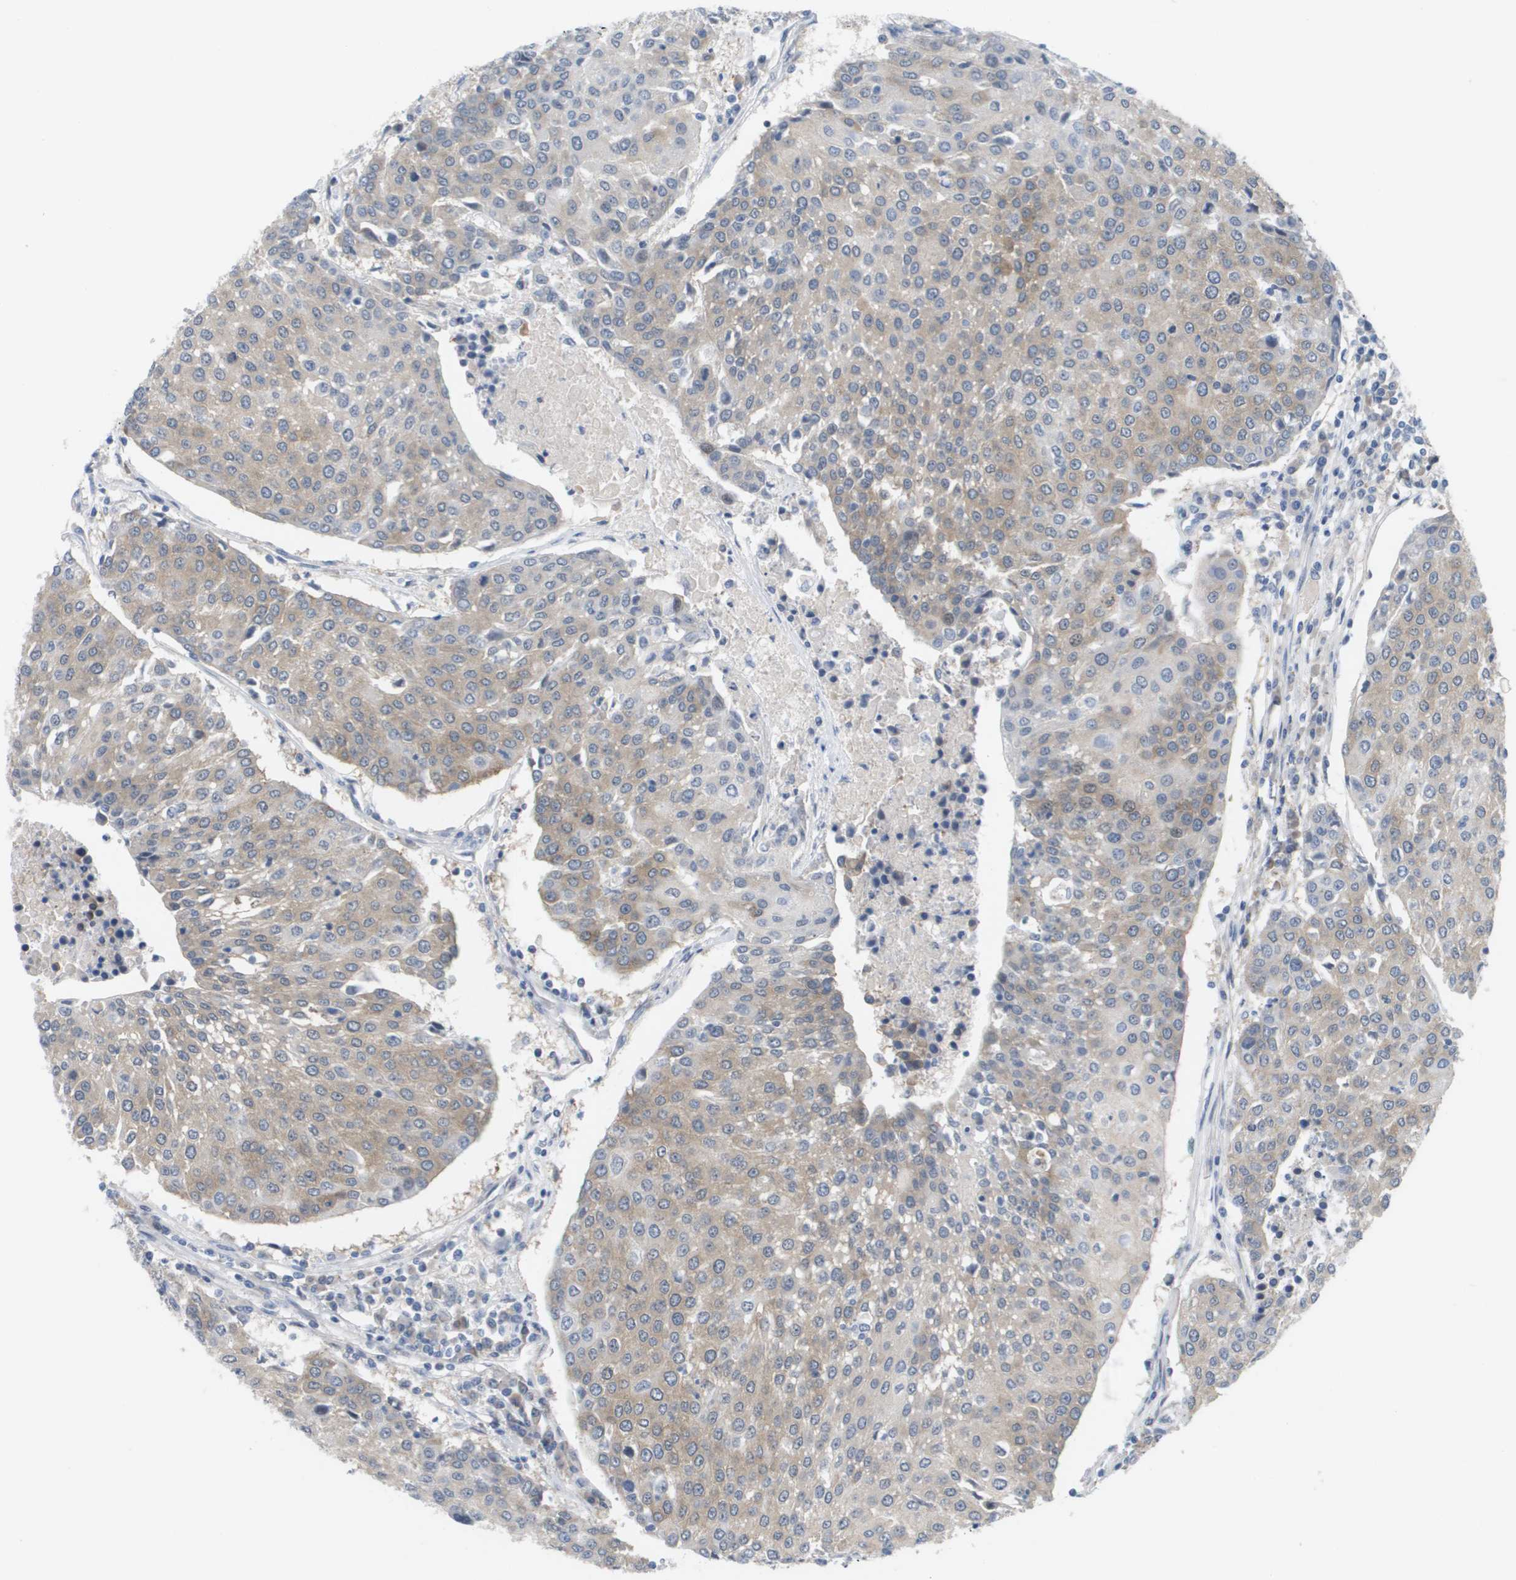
{"staining": {"intensity": "weak", "quantity": "25%-75%", "location": "cytoplasmic/membranous"}, "tissue": "urothelial cancer", "cell_type": "Tumor cells", "image_type": "cancer", "snomed": [{"axis": "morphology", "description": "Urothelial carcinoma, High grade"}, {"axis": "topography", "description": "Urinary bladder"}], "caption": "This is an image of IHC staining of urothelial carcinoma (high-grade), which shows weak staining in the cytoplasmic/membranous of tumor cells.", "gene": "MARCHF8", "patient": {"sex": "female", "age": 85}}